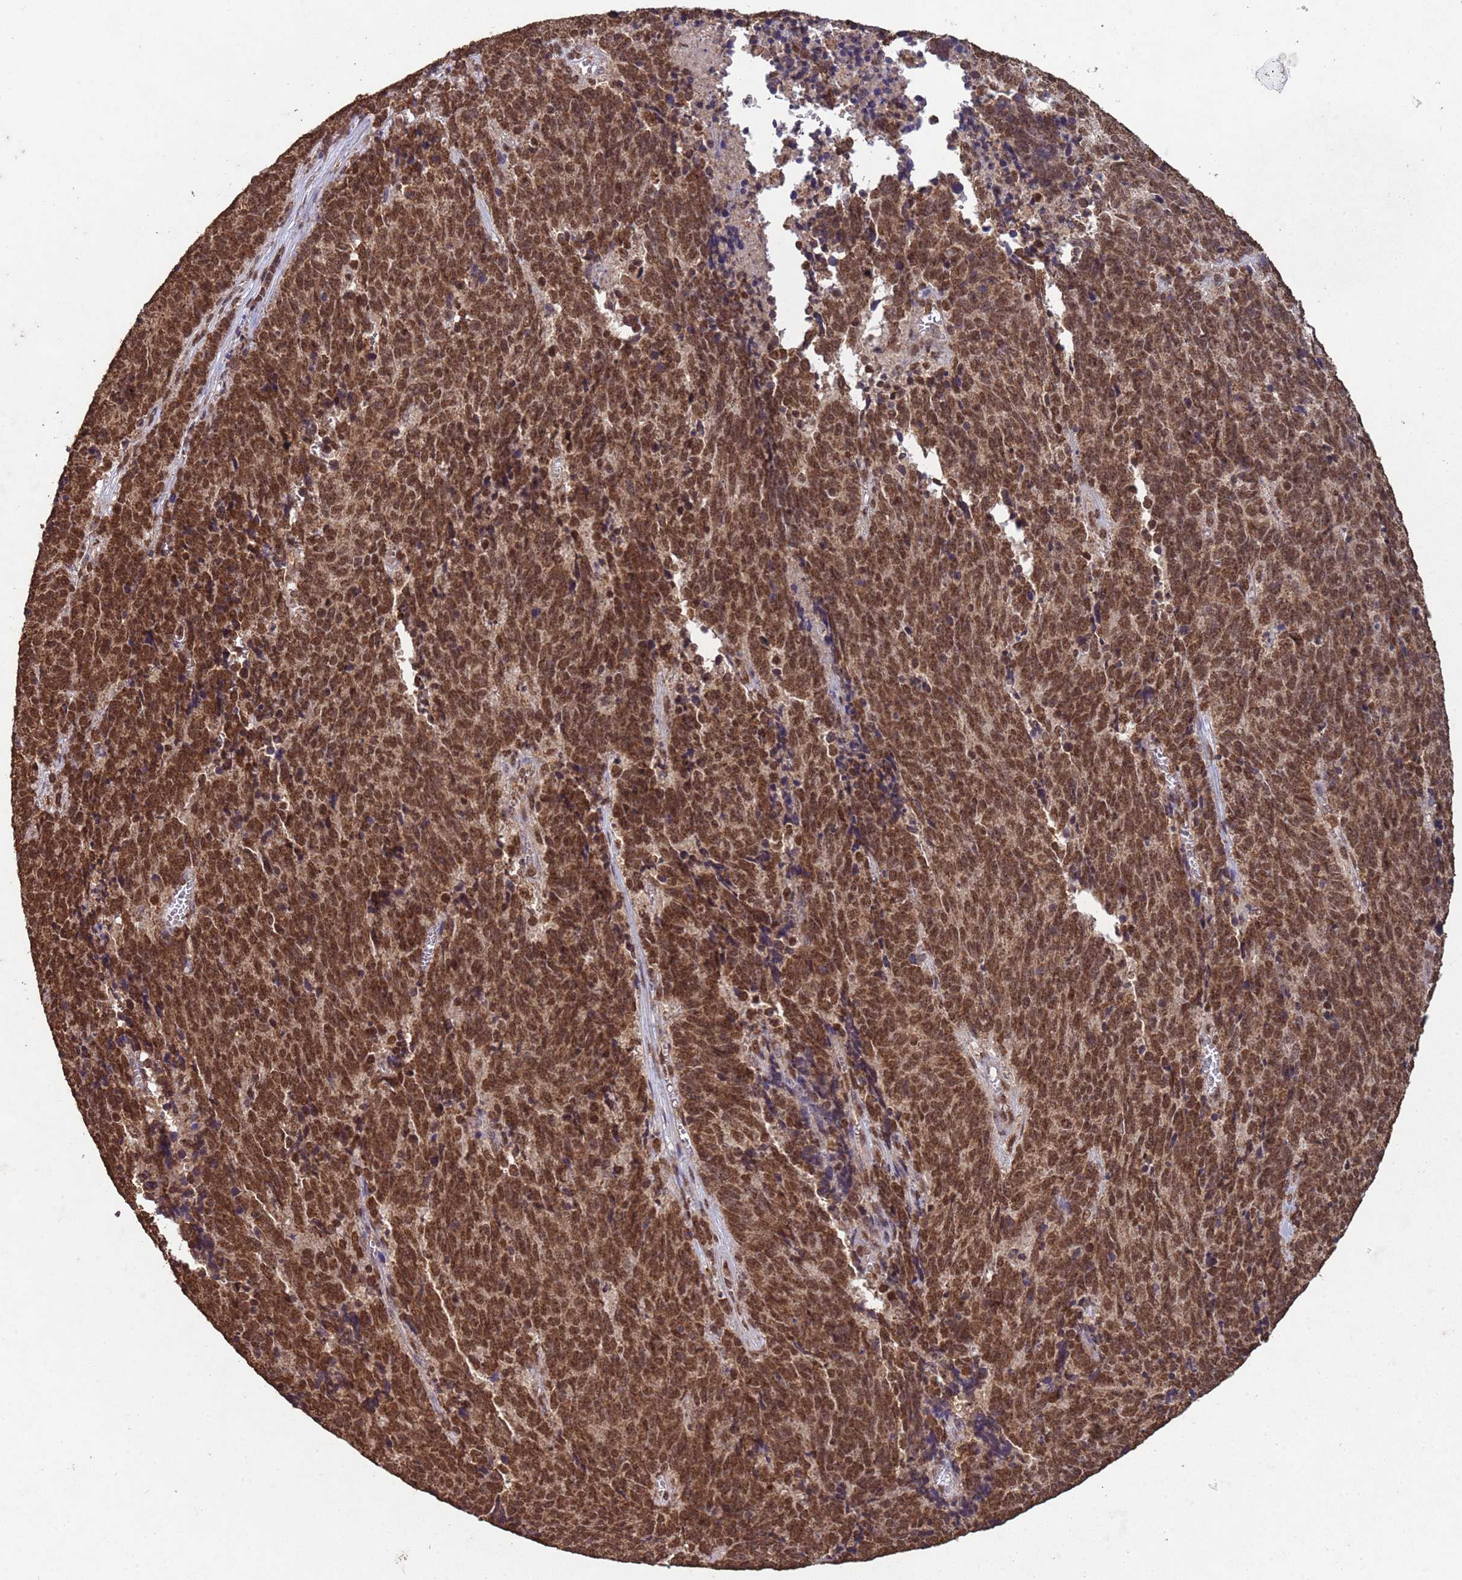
{"staining": {"intensity": "strong", "quantity": ">75%", "location": "cytoplasmic/membranous,nuclear"}, "tissue": "cervical cancer", "cell_type": "Tumor cells", "image_type": "cancer", "snomed": [{"axis": "morphology", "description": "Squamous cell carcinoma, NOS"}, {"axis": "topography", "description": "Cervix"}], "caption": "The image displays immunohistochemical staining of squamous cell carcinoma (cervical). There is strong cytoplasmic/membranous and nuclear staining is identified in about >75% of tumor cells.", "gene": "HDAC10", "patient": {"sex": "female", "age": 29}}